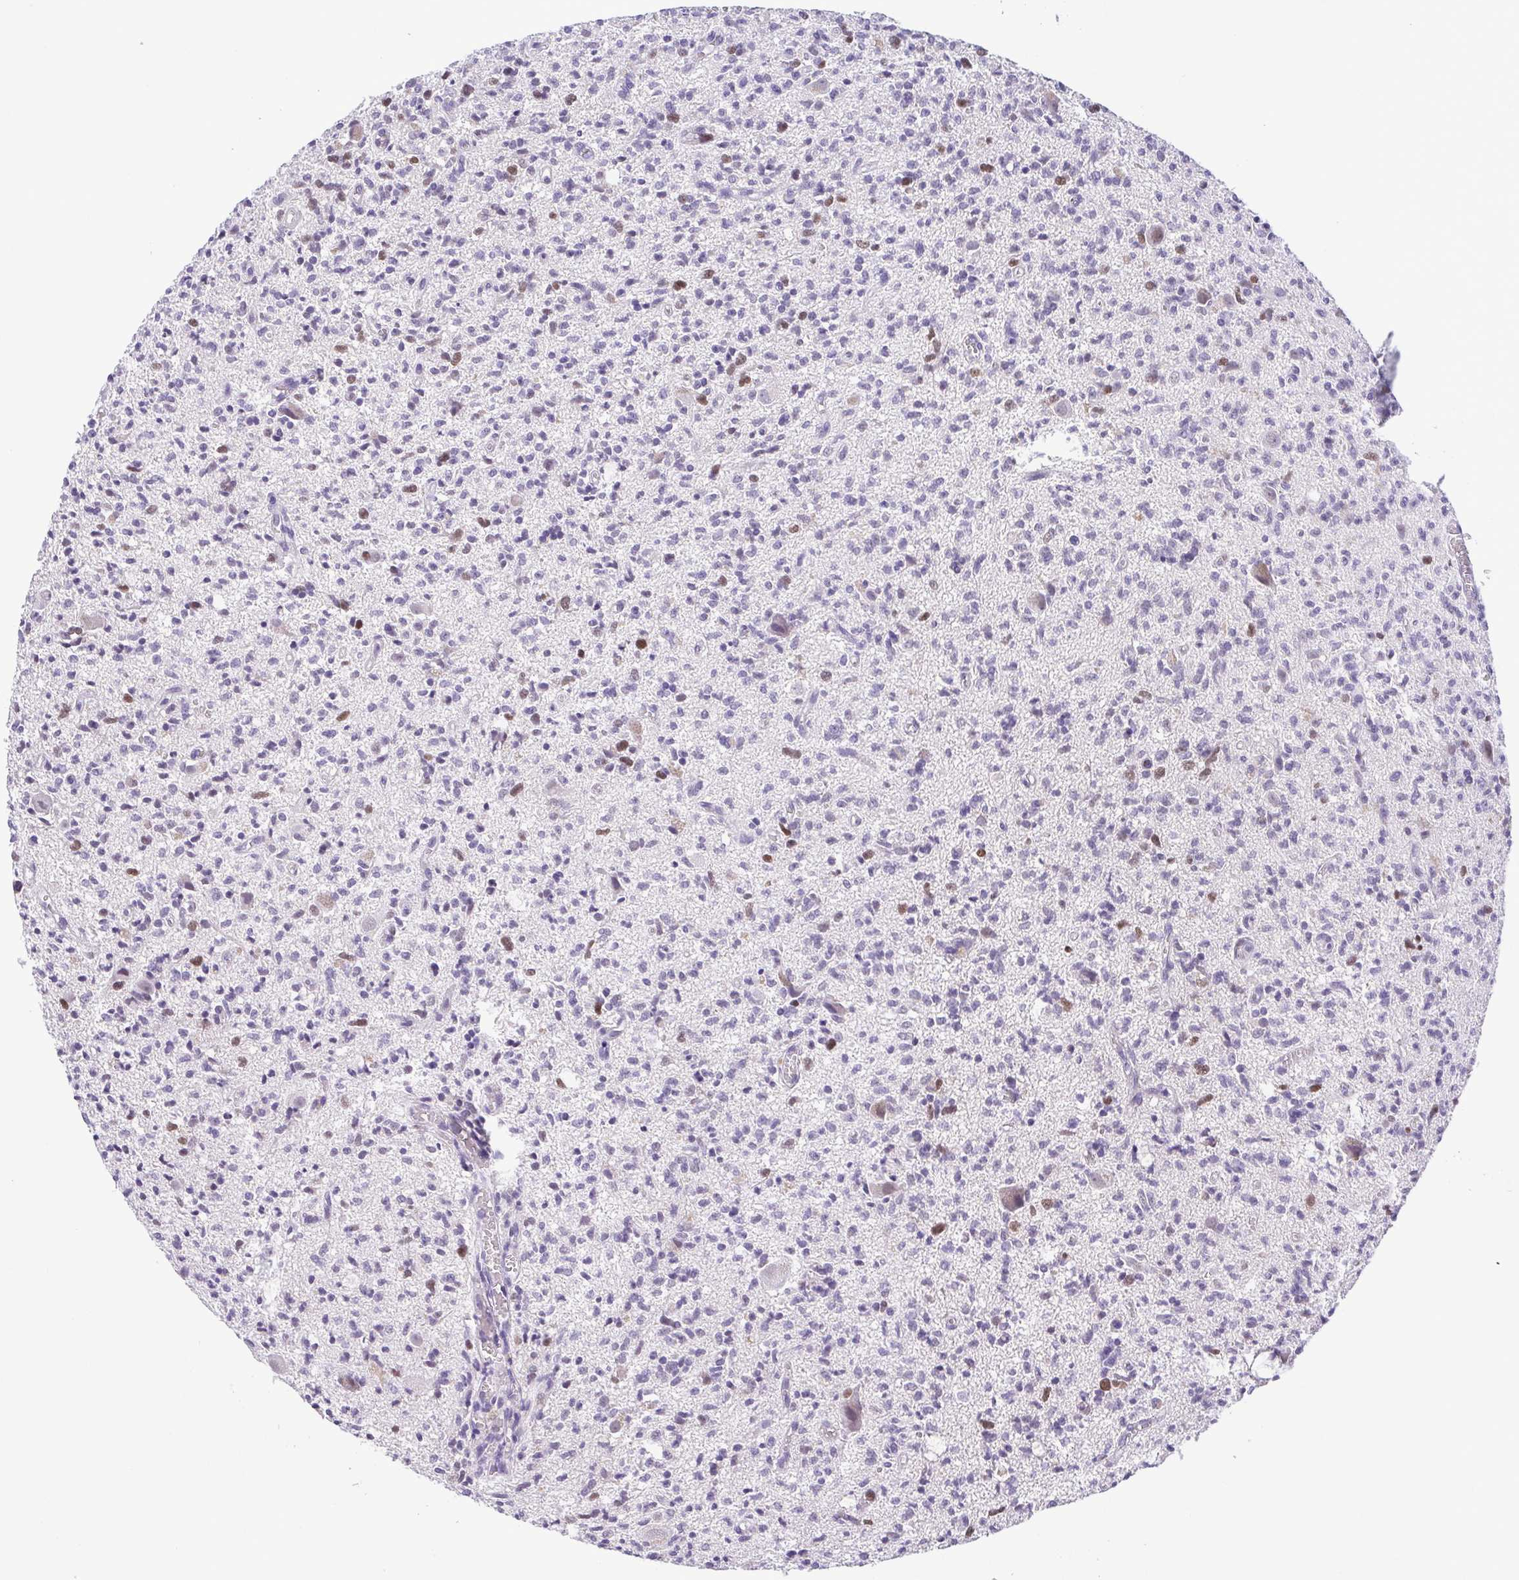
{"staining": {"intensity": "negative", "quantity": "none", "location": "none"}, "tissue": "glioma", "cell_type": "Tumor cells", "image_type": "cancer", "snomed": [{"axis": "morphology", "description": "Glioma, malignant, Low grade"}, {"axis": "topography", "description": "Brain"}], "caption": "DAB (3,3'-diaminobenzidine) immunohistochemical staining of human glioma exhibits no significant staining in tumor cells.", "gene": "TIPIN", "patient": {"sex": "male", "age": 64}}